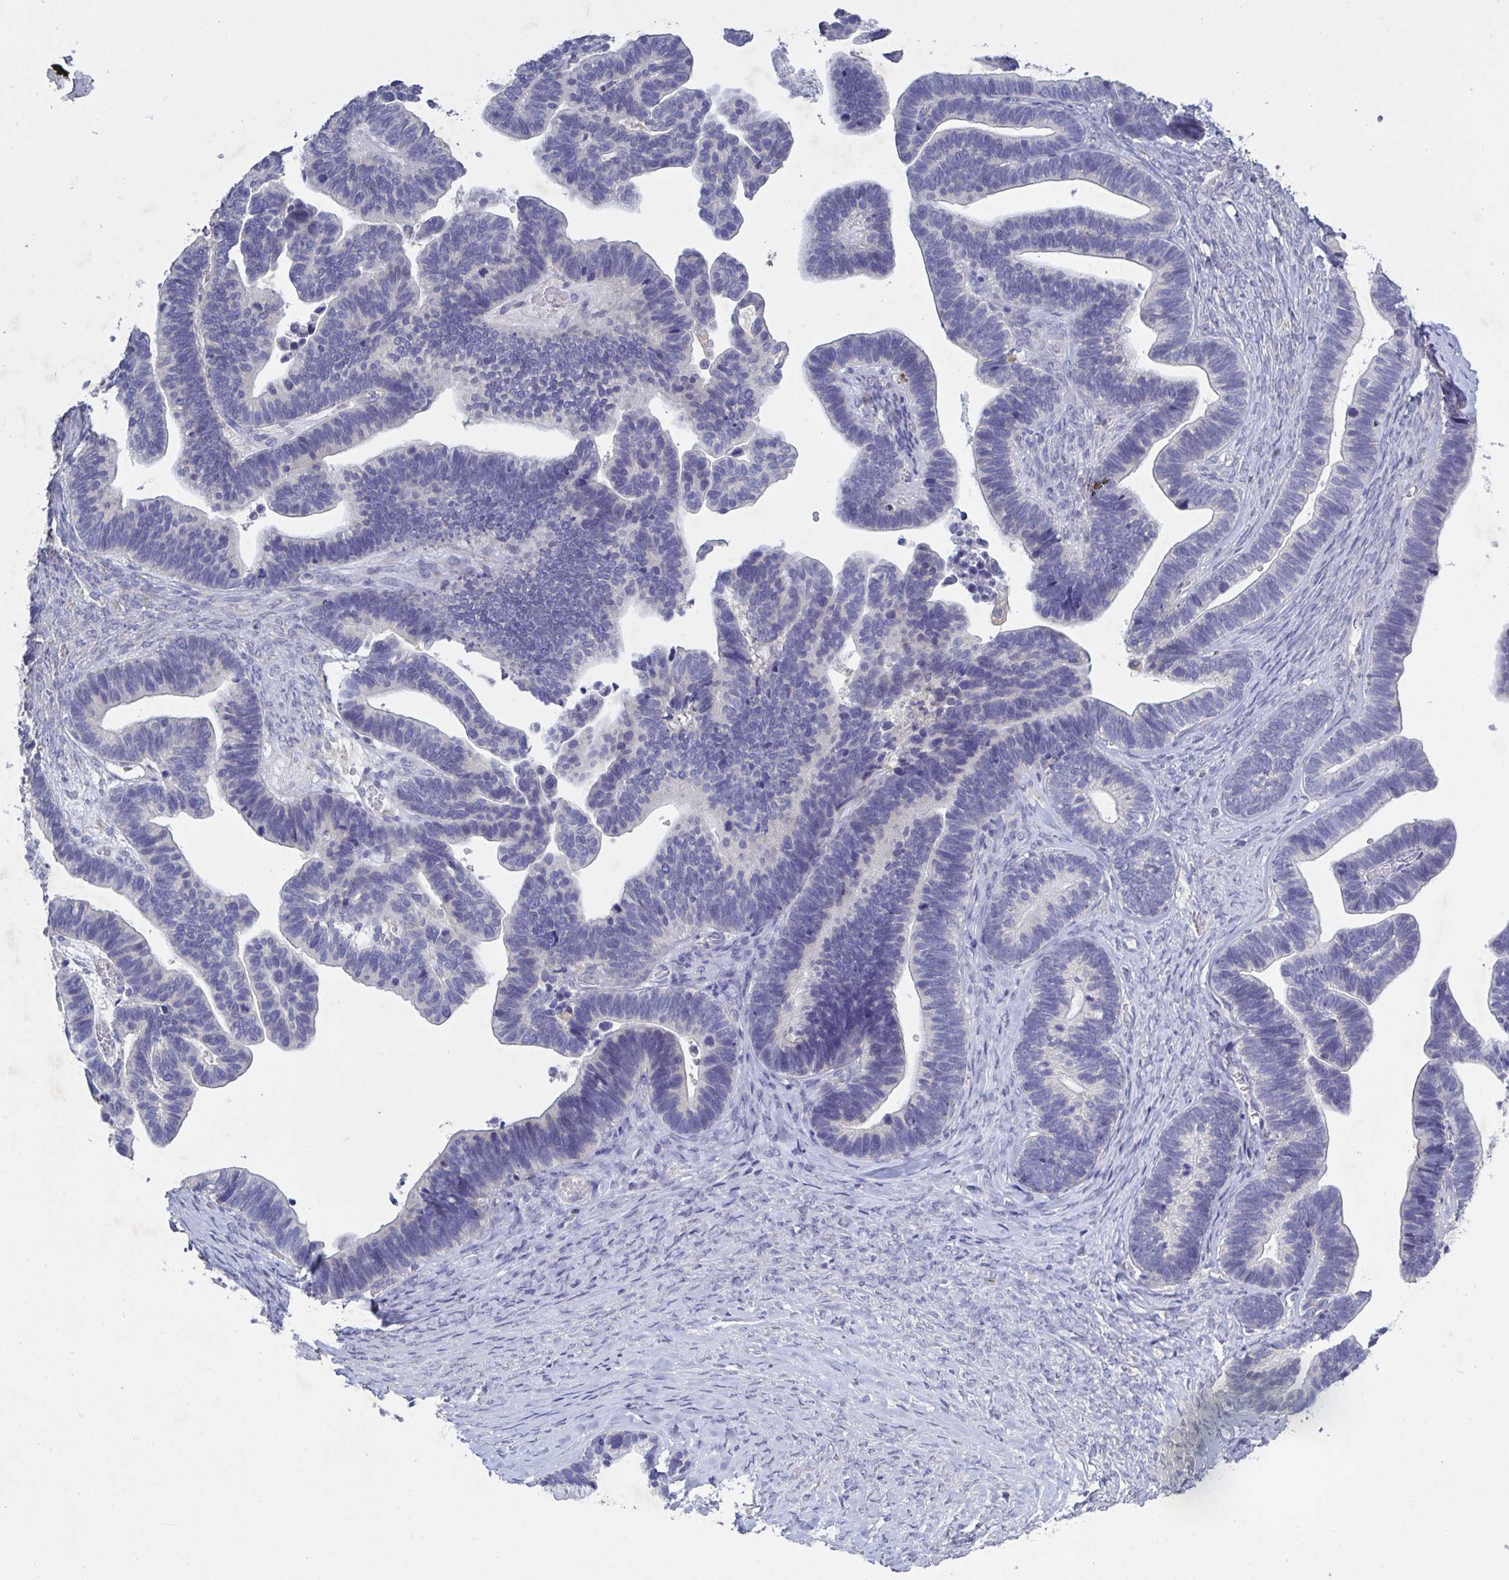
{"staining": {"intensity": "negative", "quantity": "none", "location": "none"}, "tissue": "ovarian cancer", "cell_type": "Tumor cells", "image_type": "cancer", "snomed": [{"axis": "morphology", "description": "Cystadenocarcinoma, serous, NOS"}, {"axis": "topography", "description": "Ovary"}], "caption": "Protein analysis of ovarian cancer (serous cystadenocarcinoma) reveals no significant positivity in tumor cells.", "gene": "GALNT13", "patient": {"sex": "female", "age": 56}}